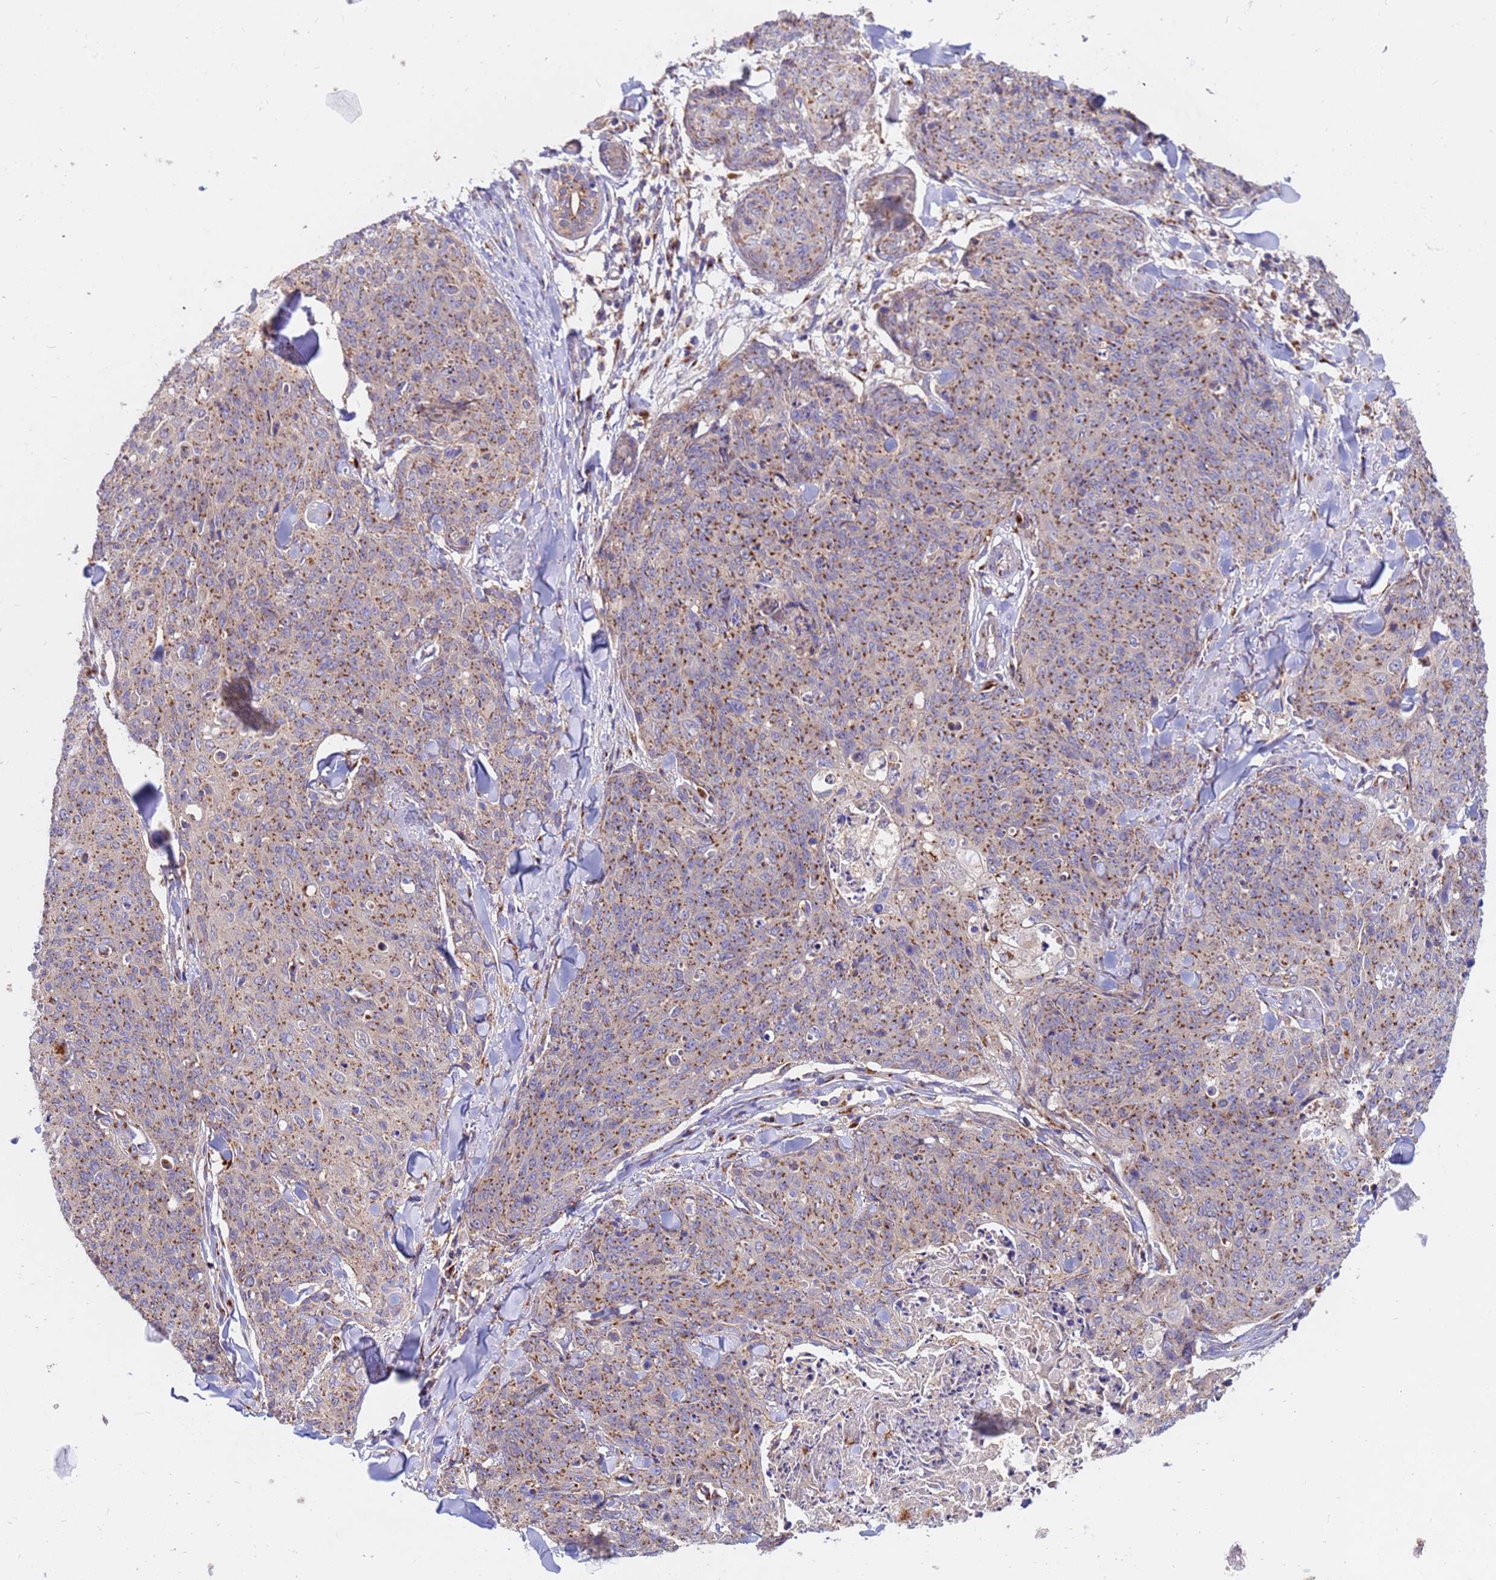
{"staining": {"intensity": "moderate", "quantity": ">75%", "location": "cytoplasmic/membranous"}, "tissue": "skin cancer", "cell_type": "Tumor cells", "image_type": "cancer", "snomed": [{"axis": "morphology", "description": "Squamous cell carcinoma, NOS"}, {"axis": "topography", "description": "Skin"}, {"axis": "topography", "description": "Vulva"}], "caption": "Immunohistochemistry (IHC) (DAB) staining of squamous cell carcinoma (skin) demonstrates moderate cytoplasmic/membranous protein staining in about >75% of tumor cells.", "gene": "HPS3", "patient": {"sex": "female", "age": 85}}